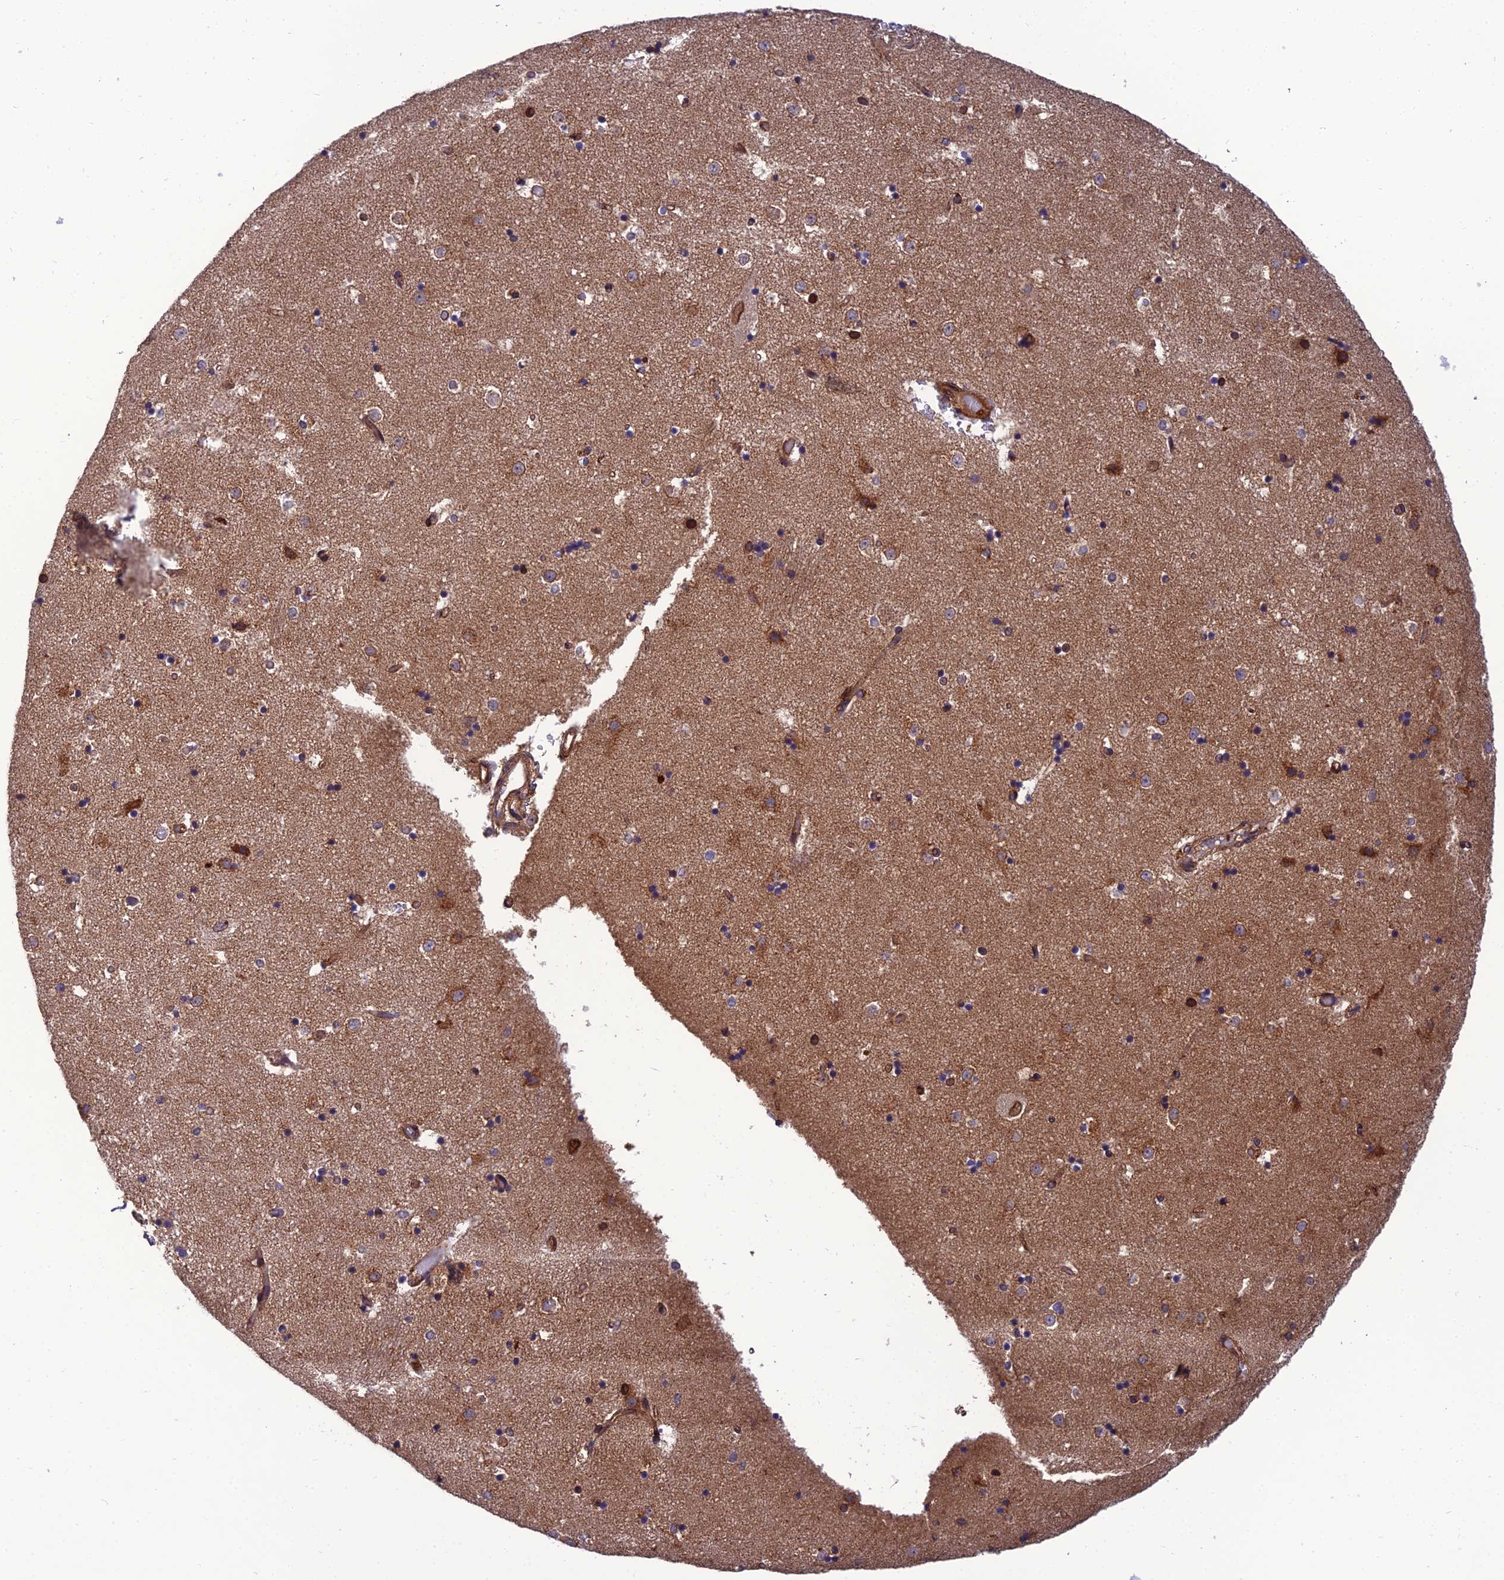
{"staining": {"intensity": "strong", "quantity": "25%-75%", "location": "cytoplasmic/membranous,nuclear"}, "tissue": "caudate", "cell_type": "Glial cells", "image_type": "normal", "snomed": [{"axis": "morphology", "description": "Normal tissue, NOS"}, {"axis": "topography", "description": "Lateral ventricle wall"}], "caption": "Glial cells reveal high levels of strong cytoplasmic/membranous,nuclear expression in about 25%-75% of cells in unremarkable human caudate.", "gene": "UMAD1", "patient": {"sex": "female", "age": 52}}